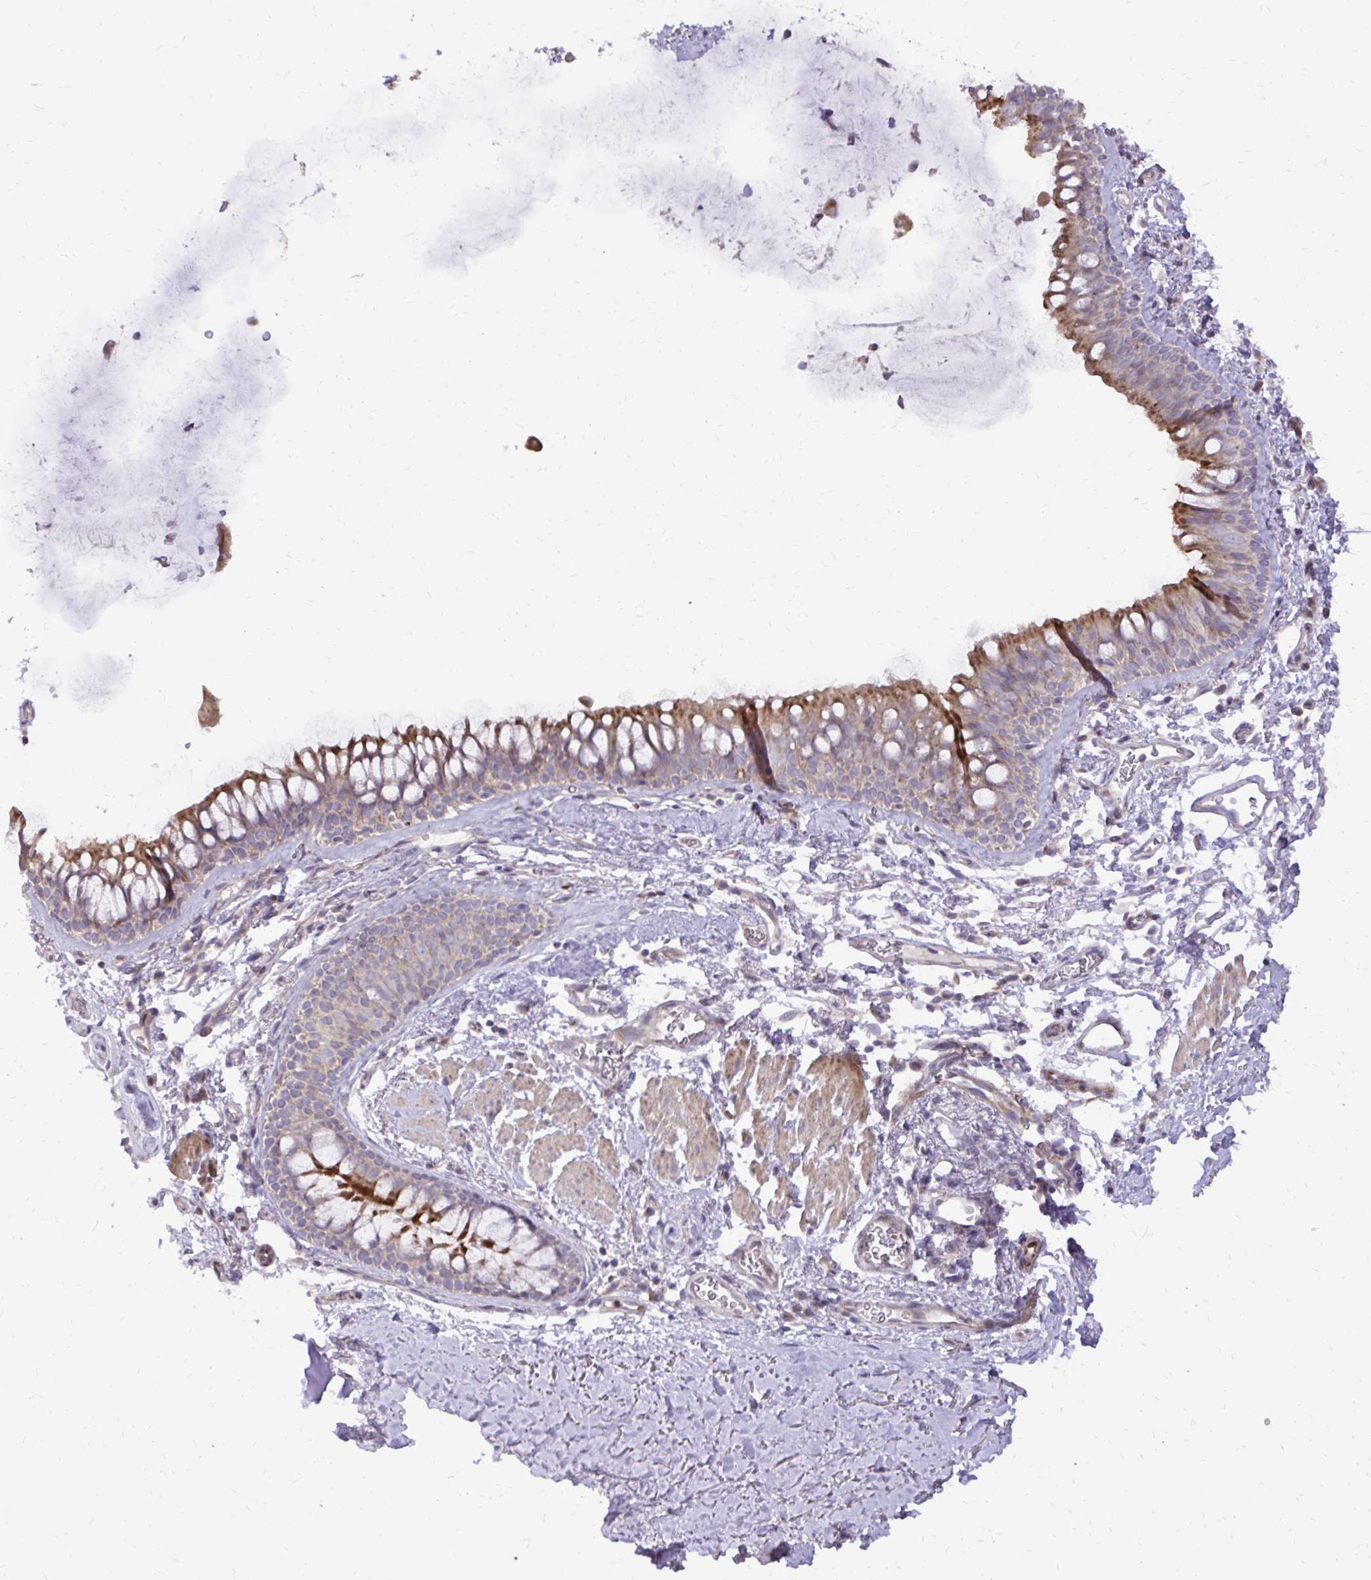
{"staining": {"intensity": "strong", "quantity": "25%-75%", "location": "cytoplasmic/membranous"}, "tissue": "bronchus", "cell_type": "Respiratory epithelial cells", "image_type": "normal", "snomed": [{"axis": "morphology", "description": "Normal tissue, NOS"}, {"axis": "topography", "description": "Cartilage tissue"}, {"axis": "topography", "description": "Bronchus"}], "caption": "A photomicrograph of human bronchus stained for a protein shows strong cytoplasmic/membranous brown staining in respiratory epithelial cells.", "gene": "ABCC3", "patient": {"sex": "female", "age": 79}}